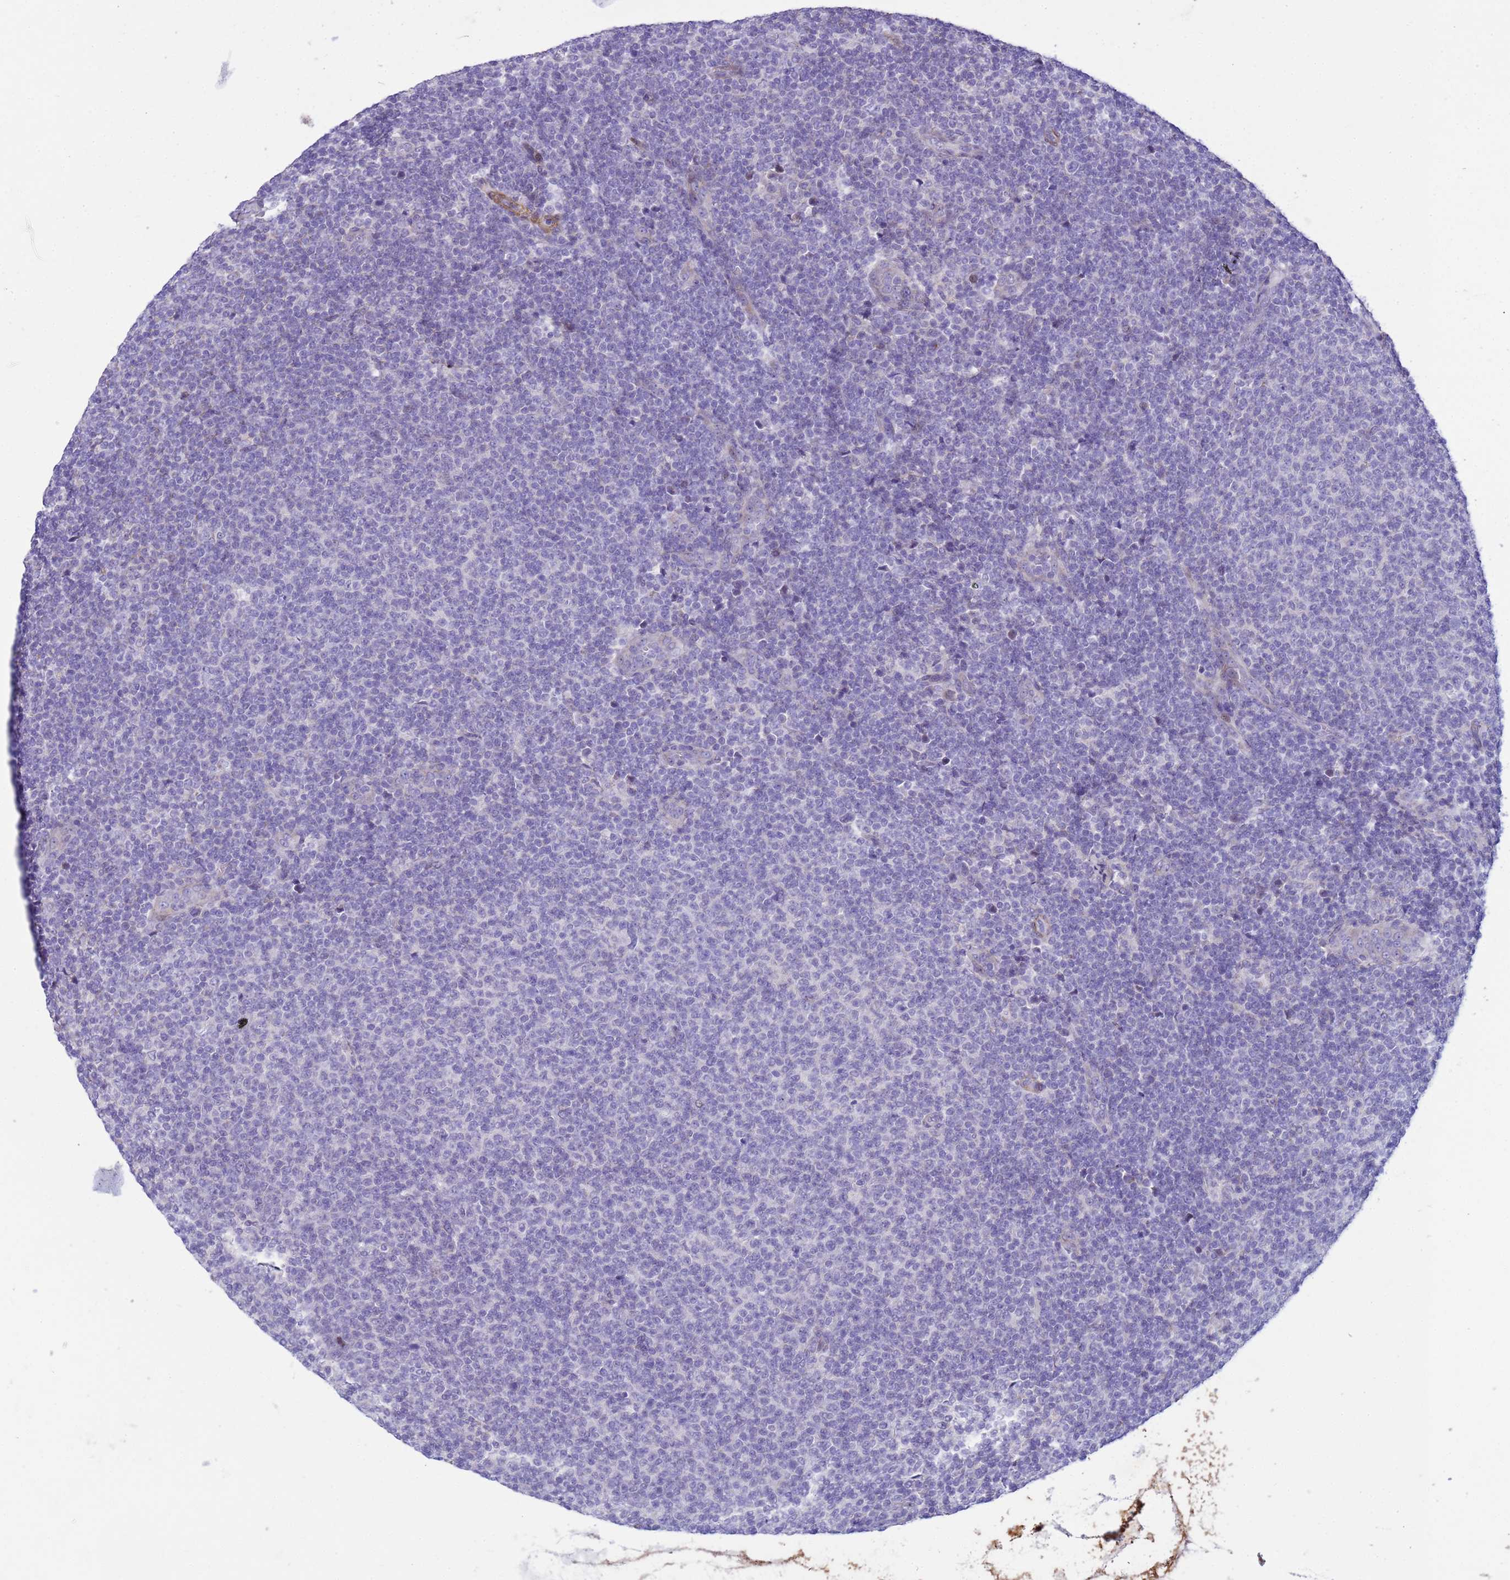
{"staining": {"intensity": "negative", "quantity": "none", "location": "none"}, "tissue": "lymphoma", "cell_type": "Tumor cells", "image_type": "cancer", "snomed": [{"axis": "morphology", "description": "Malignant lymphoma, non-Hodgkin's type, Low grade"}, {"axis": "topography", "description": "Lymph node"}], "caption": "IHC histopathology image of human lymphoma stained for a protein (brown), which shows no staining in tumor cells.", "gene": "P2RX7", "patient": {"sex": "male", "age": 66}}